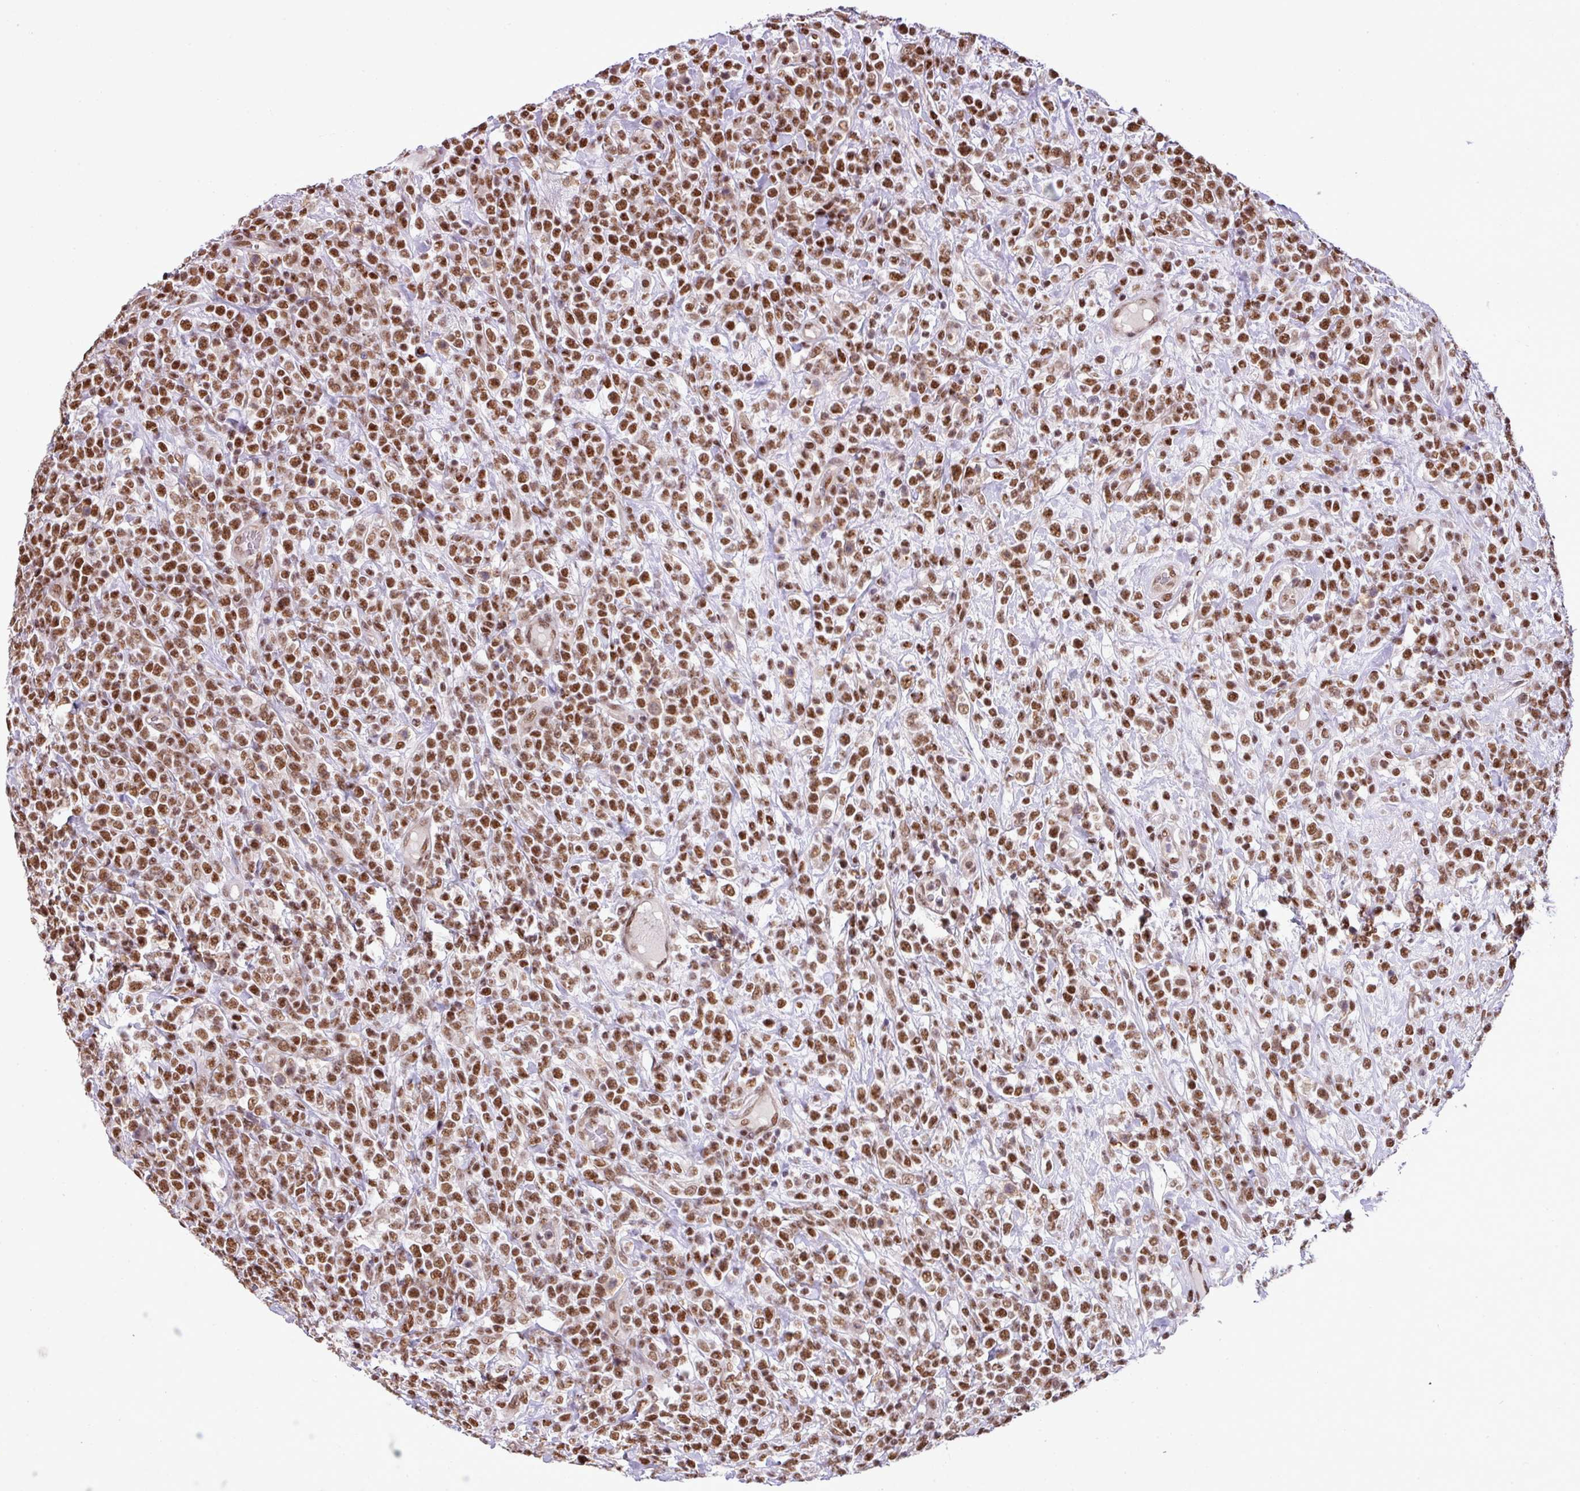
{"staining": {"intensity": "moderate", "quantity": ">75%", "location": "nuclear"}, "tissue": "lymphoma", "cell_type": "Tumor cells", "image_type": "cancer", "snomed": [{"axis": "morphology", "description": "Malignant lymphoma, non-Hodgkin's type, High grade"}, {"axis": "topography", "description": "Colon"}], "caption": "Protein staining exhibits moderate nuclear expression in about >75% of tumor cells in malignant lymphoma, non-Hodgkin's type (high-grade).", "gene": "PGAP4", "patient": {"sex": "female", "age": 53}}